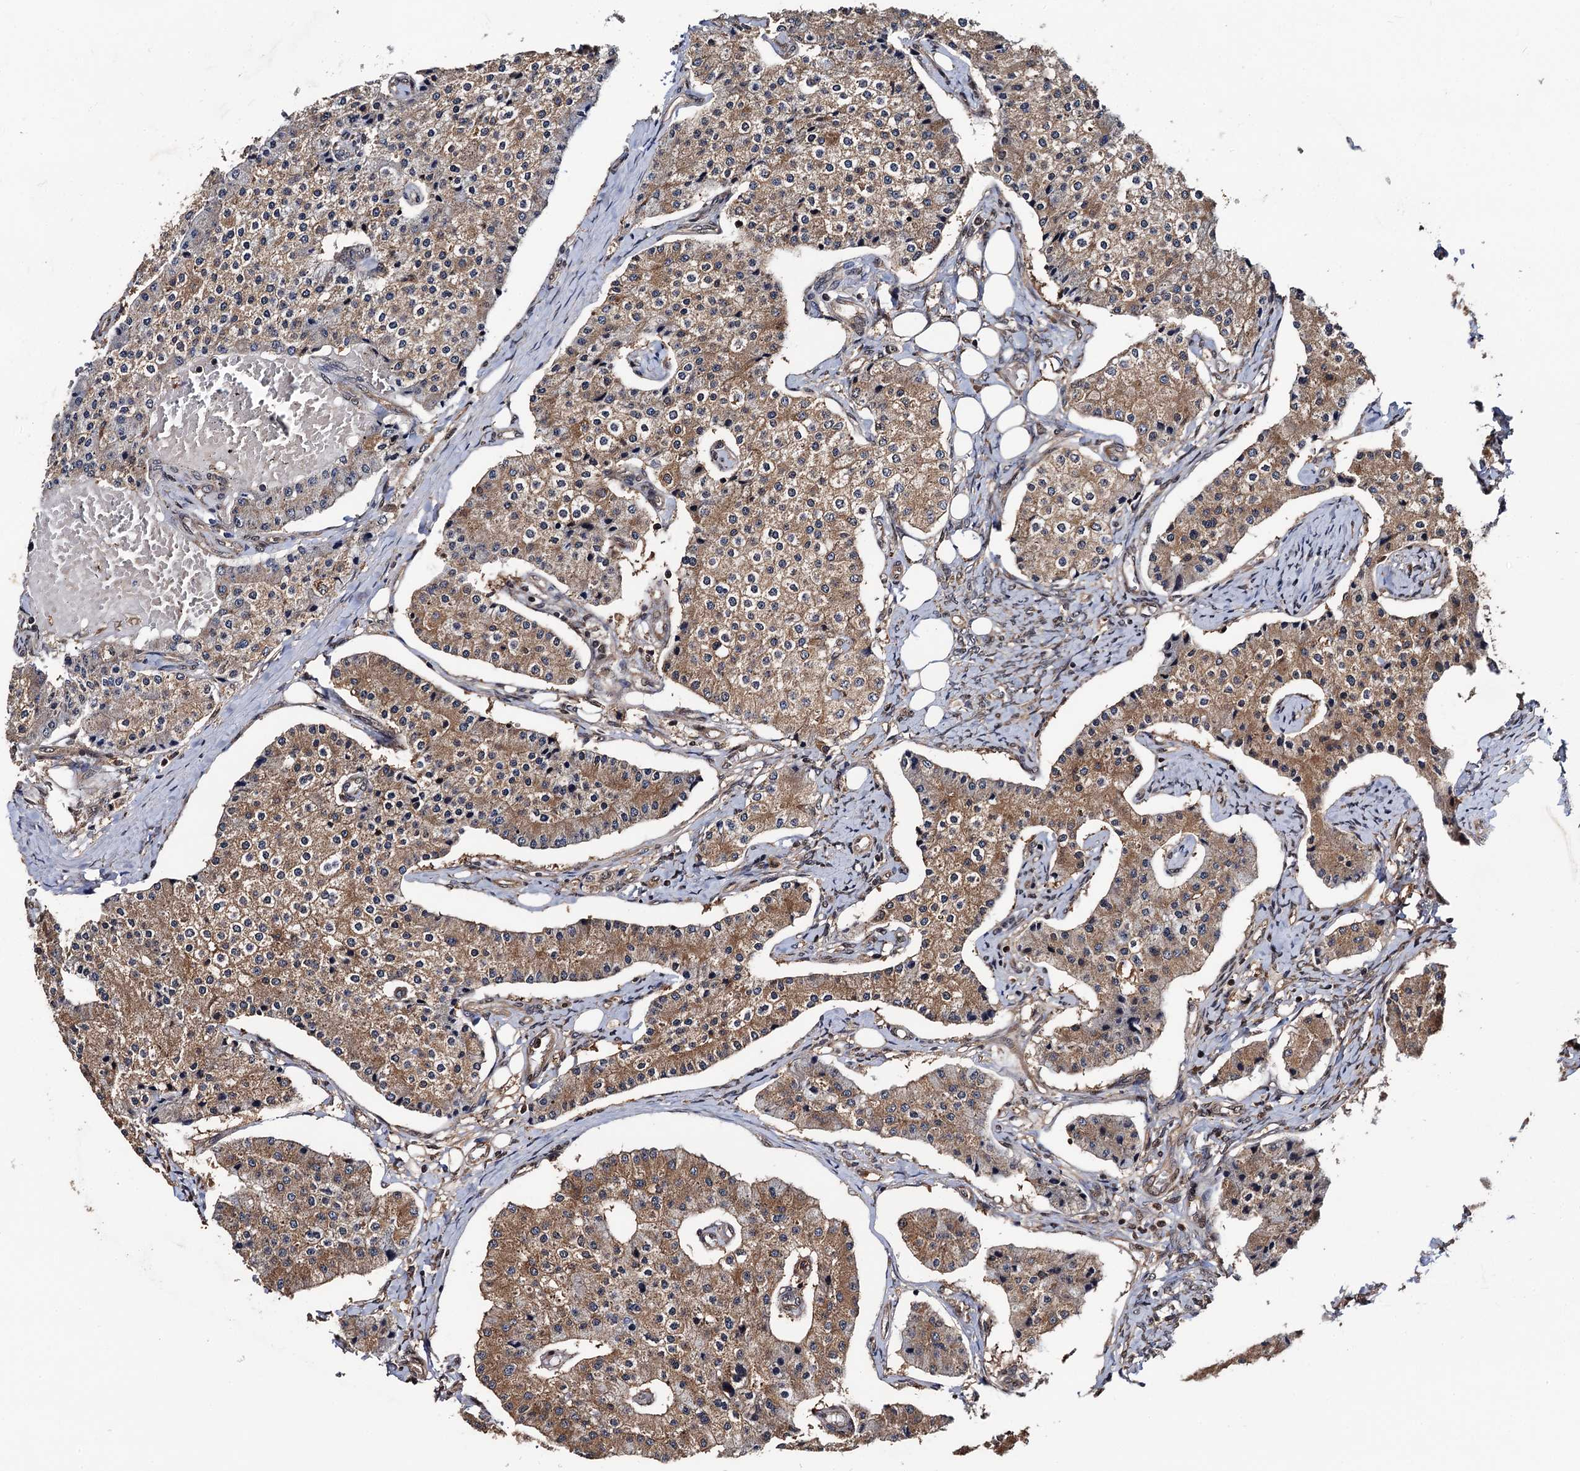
{"staining": {"intensity": "moderate", "quantity": ">75%", "location": "cytoplasmic/membranous"}, "tissue": "carcinoid", "cell_type": "Tumor cells", "image_type": "cancer", "snomed": [{"axis": "morphology", "description": "Carcinoid, malignant, NOS"}, {"axis": "topography", "description": "Colon"}], "caption": "Approximately >75% of tumor cells in human carcinoid demonstrate moderate cytoplasmic/membranous protein staining as visualized by brown immunohistochemical staining.", "gene": "MIER2", "patient": {"sex": "female", "age": 52}}